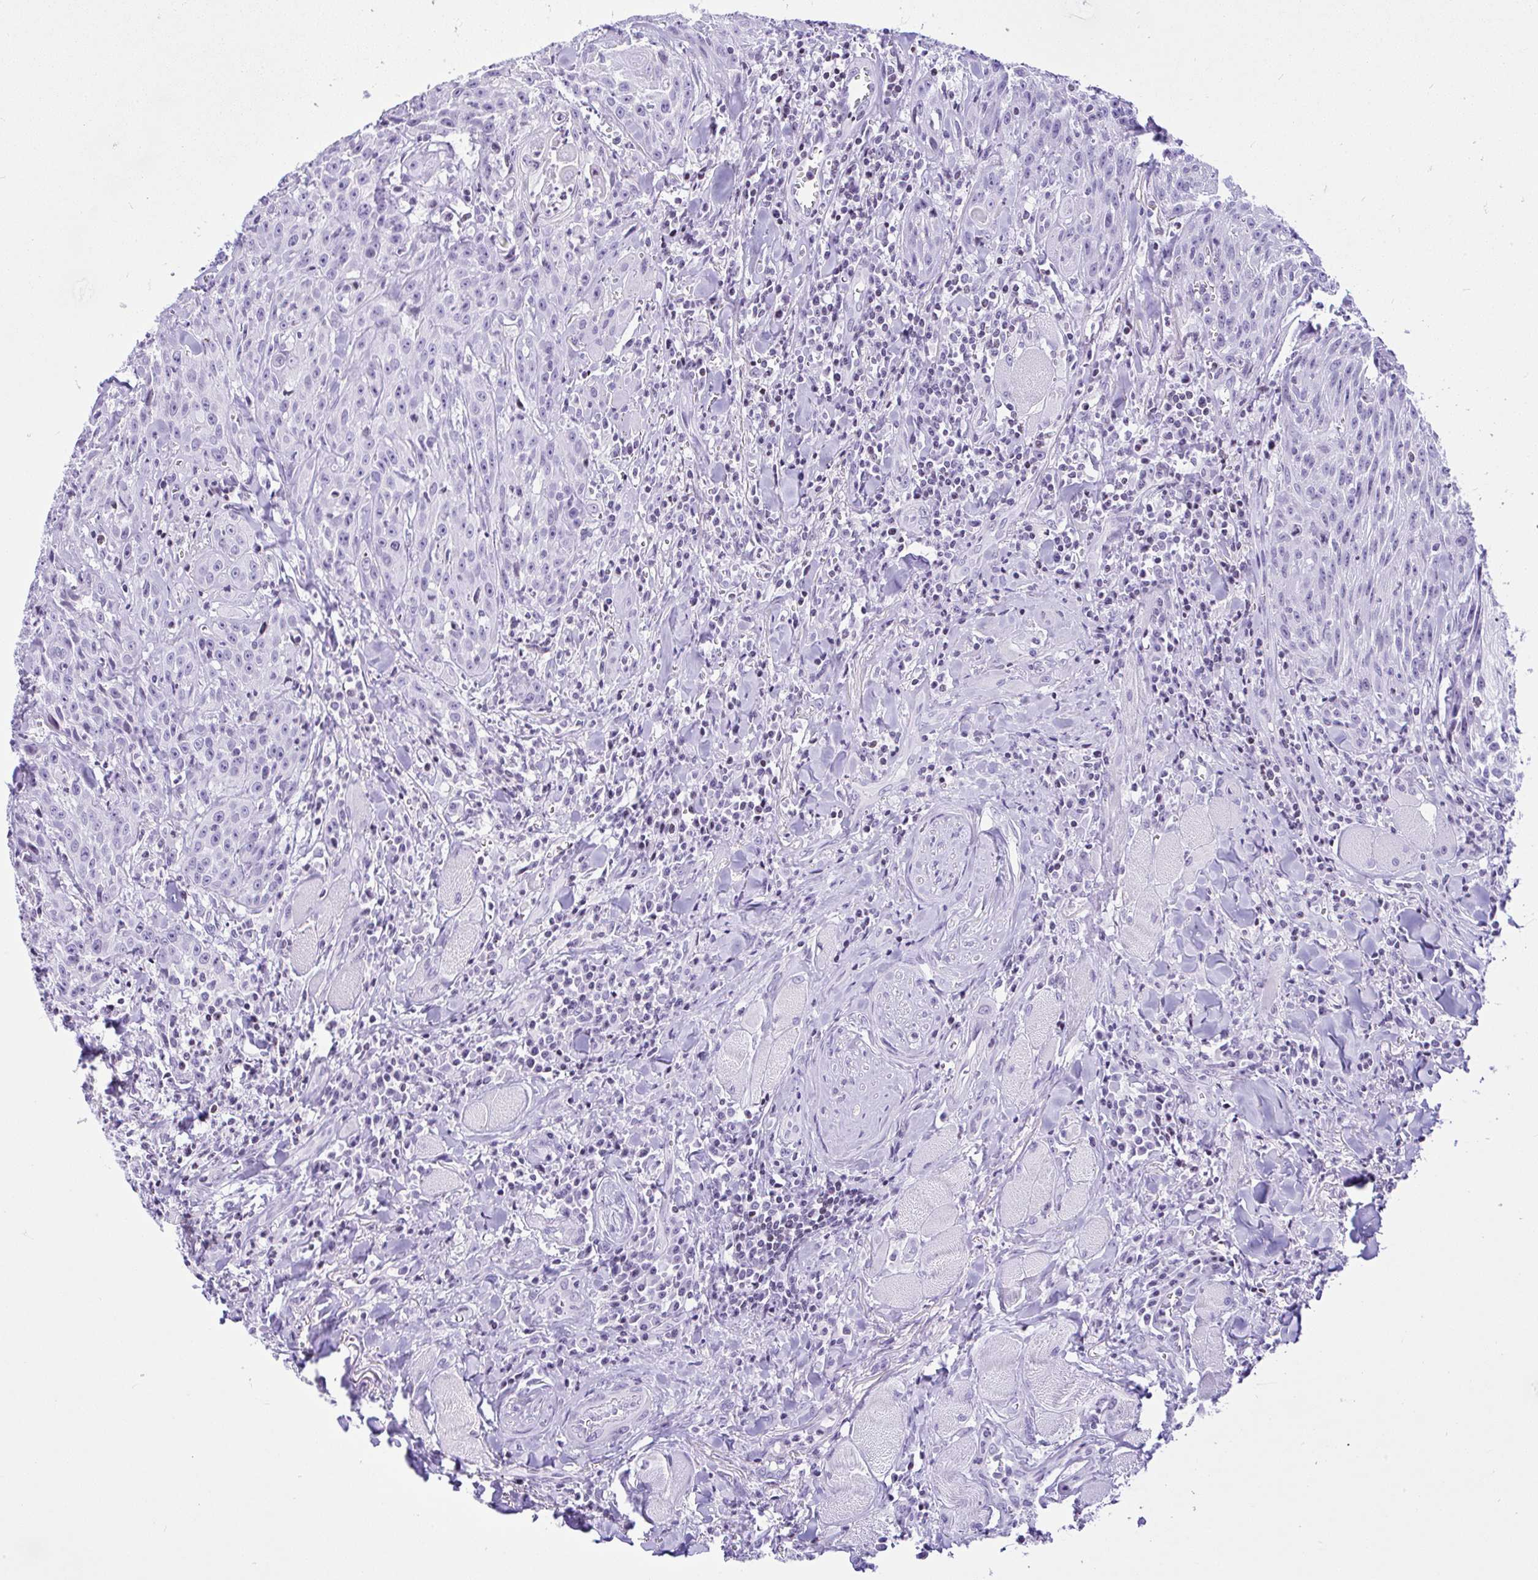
{"staining": {"intensity": "negative", "quantity": "none", "location": "none"}, "tissue": "head and neck cancer", "cell_type": "Tumor cells", "image_type": "cancer", "snomed": [{"axis": "morphology", "description": "Normal tissue, NOS"}, {"axis": "morphology", "description": "Squamous cell carcinoma, NOS"}, {"axis": "topography", "description": "Oral tissue"}, {"axis": "topography", "description": "Head-Neck"}], "caption": "Protein analysis of squamous cell carcinoma (head and neck) reveals no significant expression in tumor cells.", "gene": "KRT27", "patient": {"sex": "female", "age": 70}}